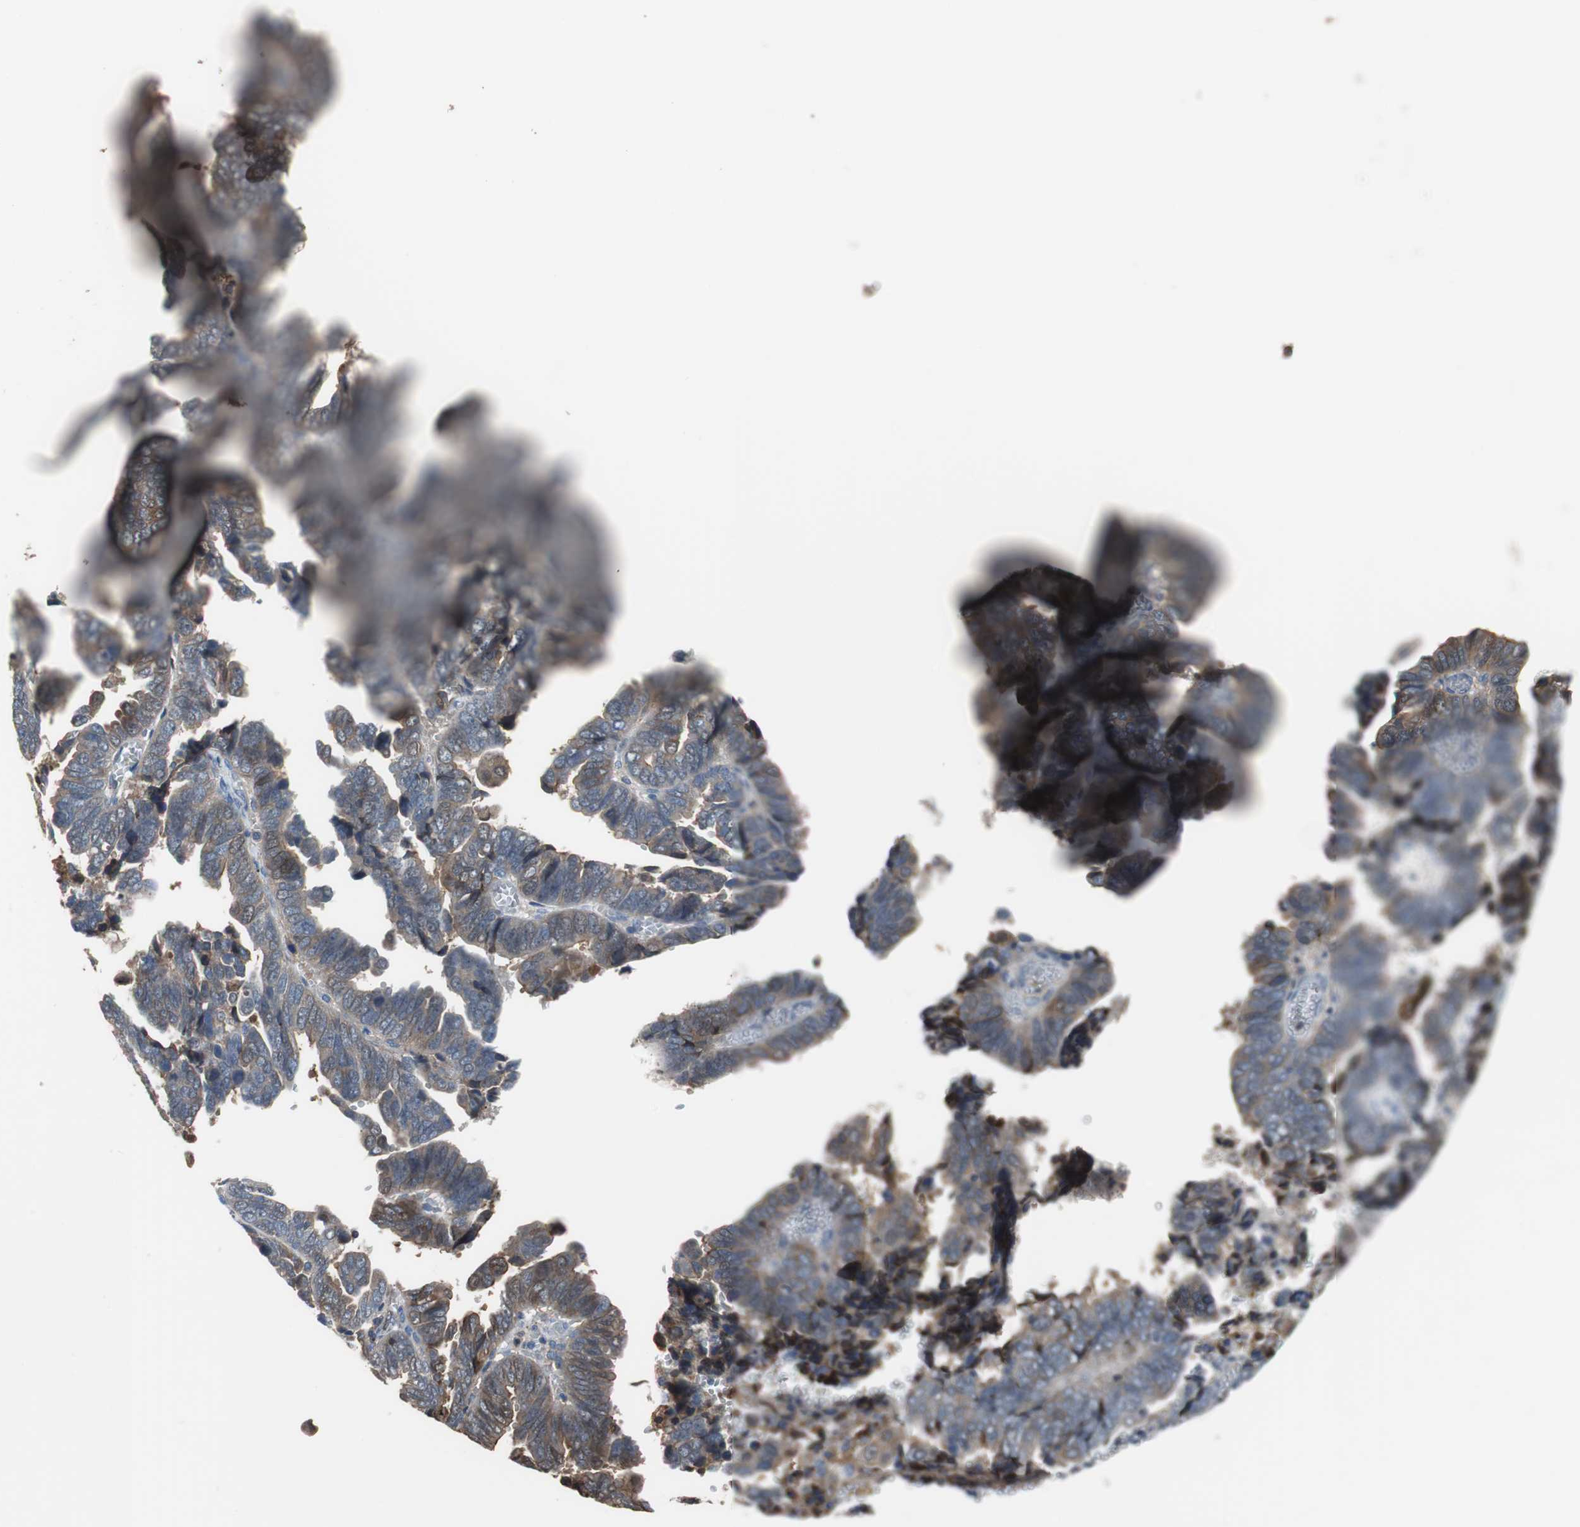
{"staining": {"intensity": "weak", "quantity": "<25%", "location": "cytoplasmic/membranous"}, "tissue": "endometrial cancer", "cell_type": "Tumor cells", "image_type": "cancer", "snomed": [{"axis": "morphology", "description": "Adenocarcinoma, NOS"}, {"axis": "topography", "description": "Endometrium"}], "caption": "Immunohistochemical staining of human endometrial adenocarcinoma demonstrates no significant expression in tumor cells.", "gene": "ANXA4", "patient": {"sex": "female", "age": 75}}